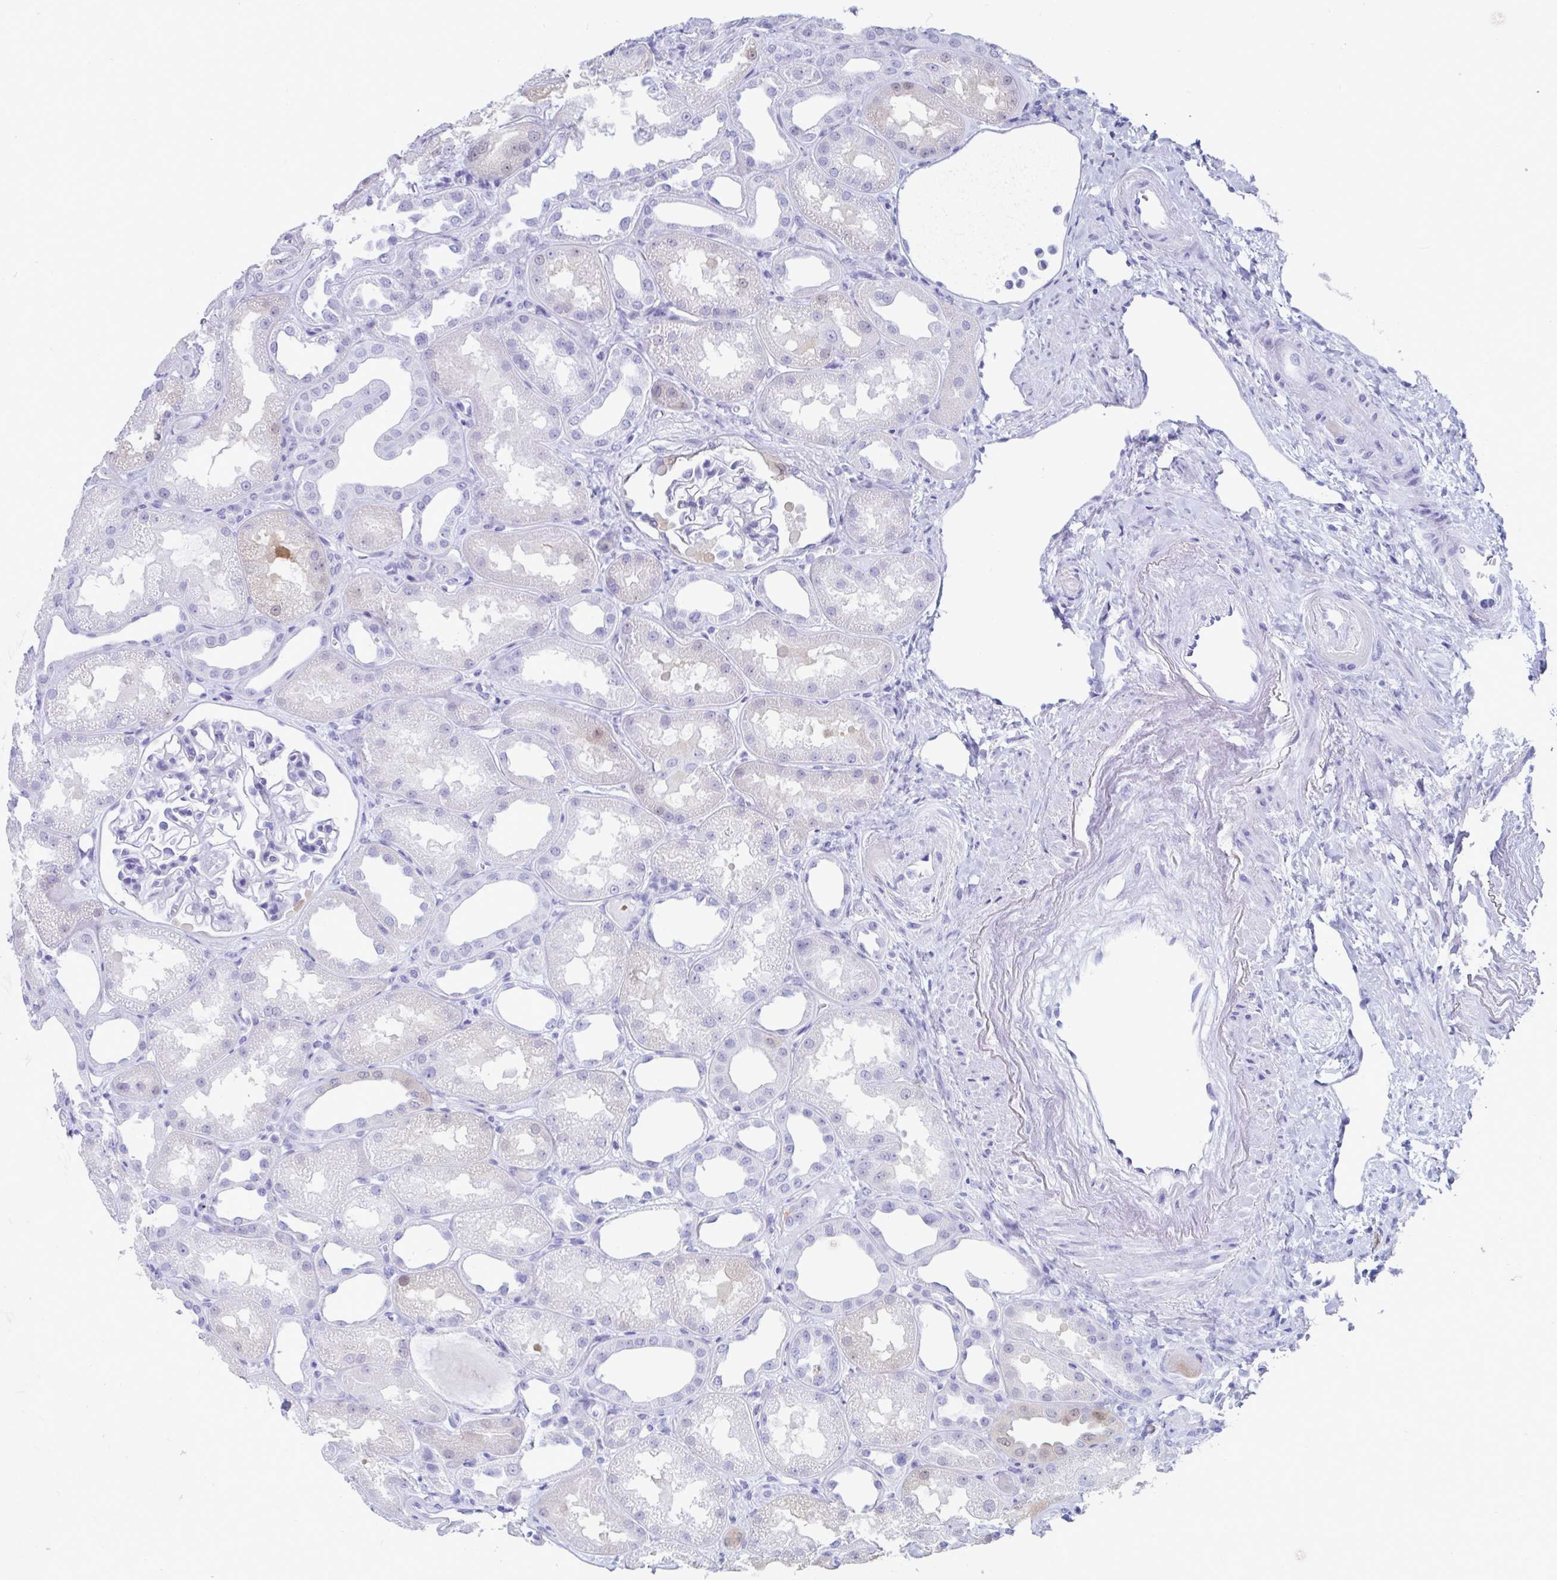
{"staining": {"intensity": "negative", "quantity": "none", "location": "none"}, "tissue": "kidney", "cell_type": "Cells in glomeruli", "image_type": "normal", "snomed": [{"axis": "morphology", "description": "Normal tissue, NOS"}, {"axis": "topography", "description": "Kidney"}], "caption": "Immunohistochemistry (IHC) image of unremarkable human kidney stained for a protein (brown), which exhibits no positivity in cells in glomeruli.", "gene": "GKN2", "patient": {"sex": "male", "age": 61}}